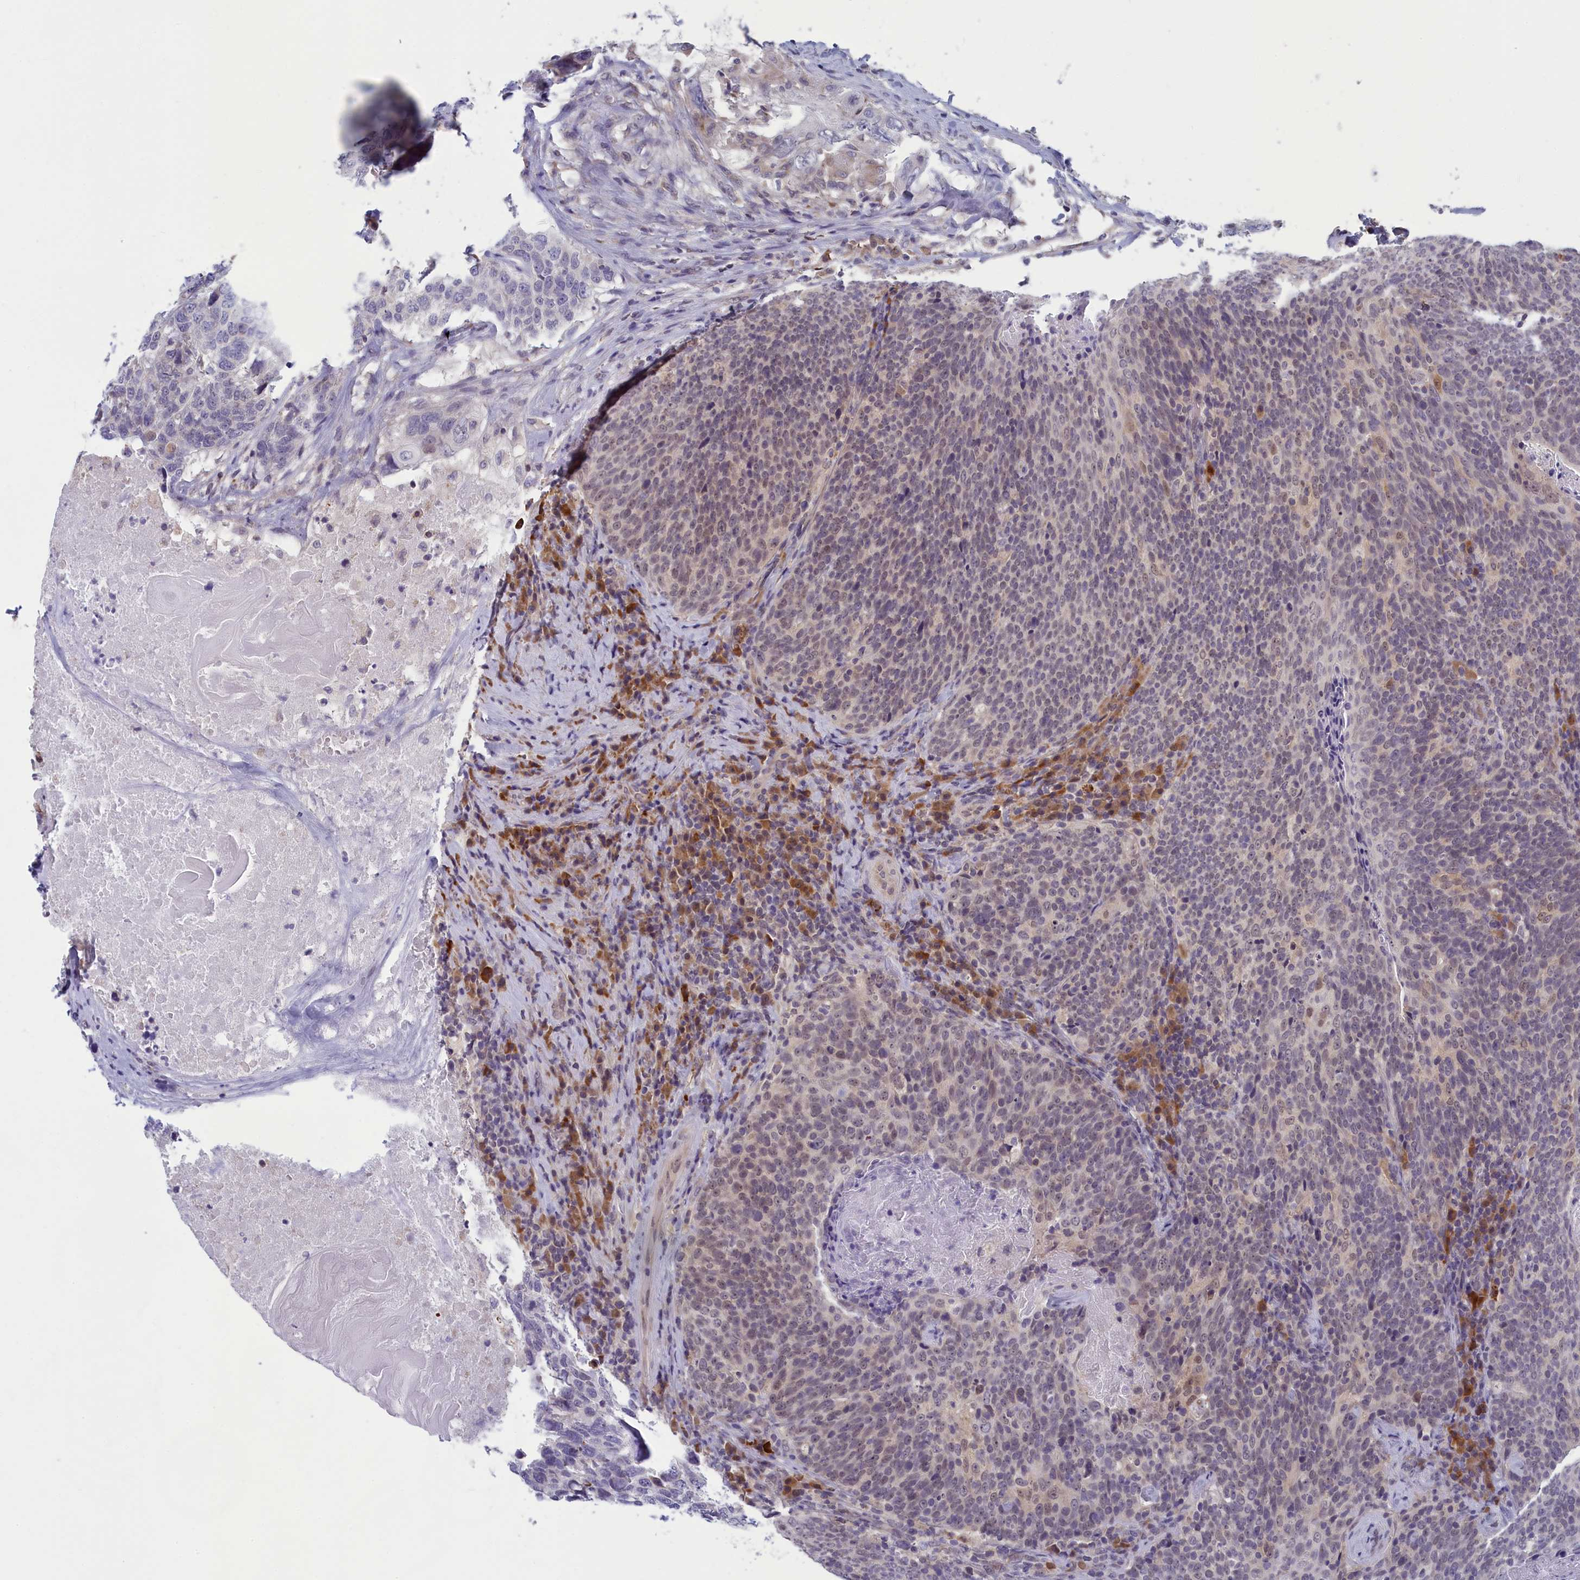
{"staining": {"intensity": "weak", "quantity": "<25%", "location": "cytoplasmic/membranous"}, "tissue": "head and neck cancer", "cell_type": "Tumor cells", "image_type": "cancer", "snomed": [{"axis": "morphology", "description": "Squamous cell carcinoma, NOS"}, {"axis": "morphology", "description": "Squamous cell carcinoma, metastatic, NOS"}, {"axis": "topography", "description": "Lymph node"}, {"axis": "topography", "description": "Head-Neck"}], "caption": "Head and neck cancer (squamous cell carcinoma) stained for a protein using immunohistochemistry (IHC) exhibits no staining tumor cells.", "gene": "MRI1", "patient": {"sex": "male", "age": 62}}